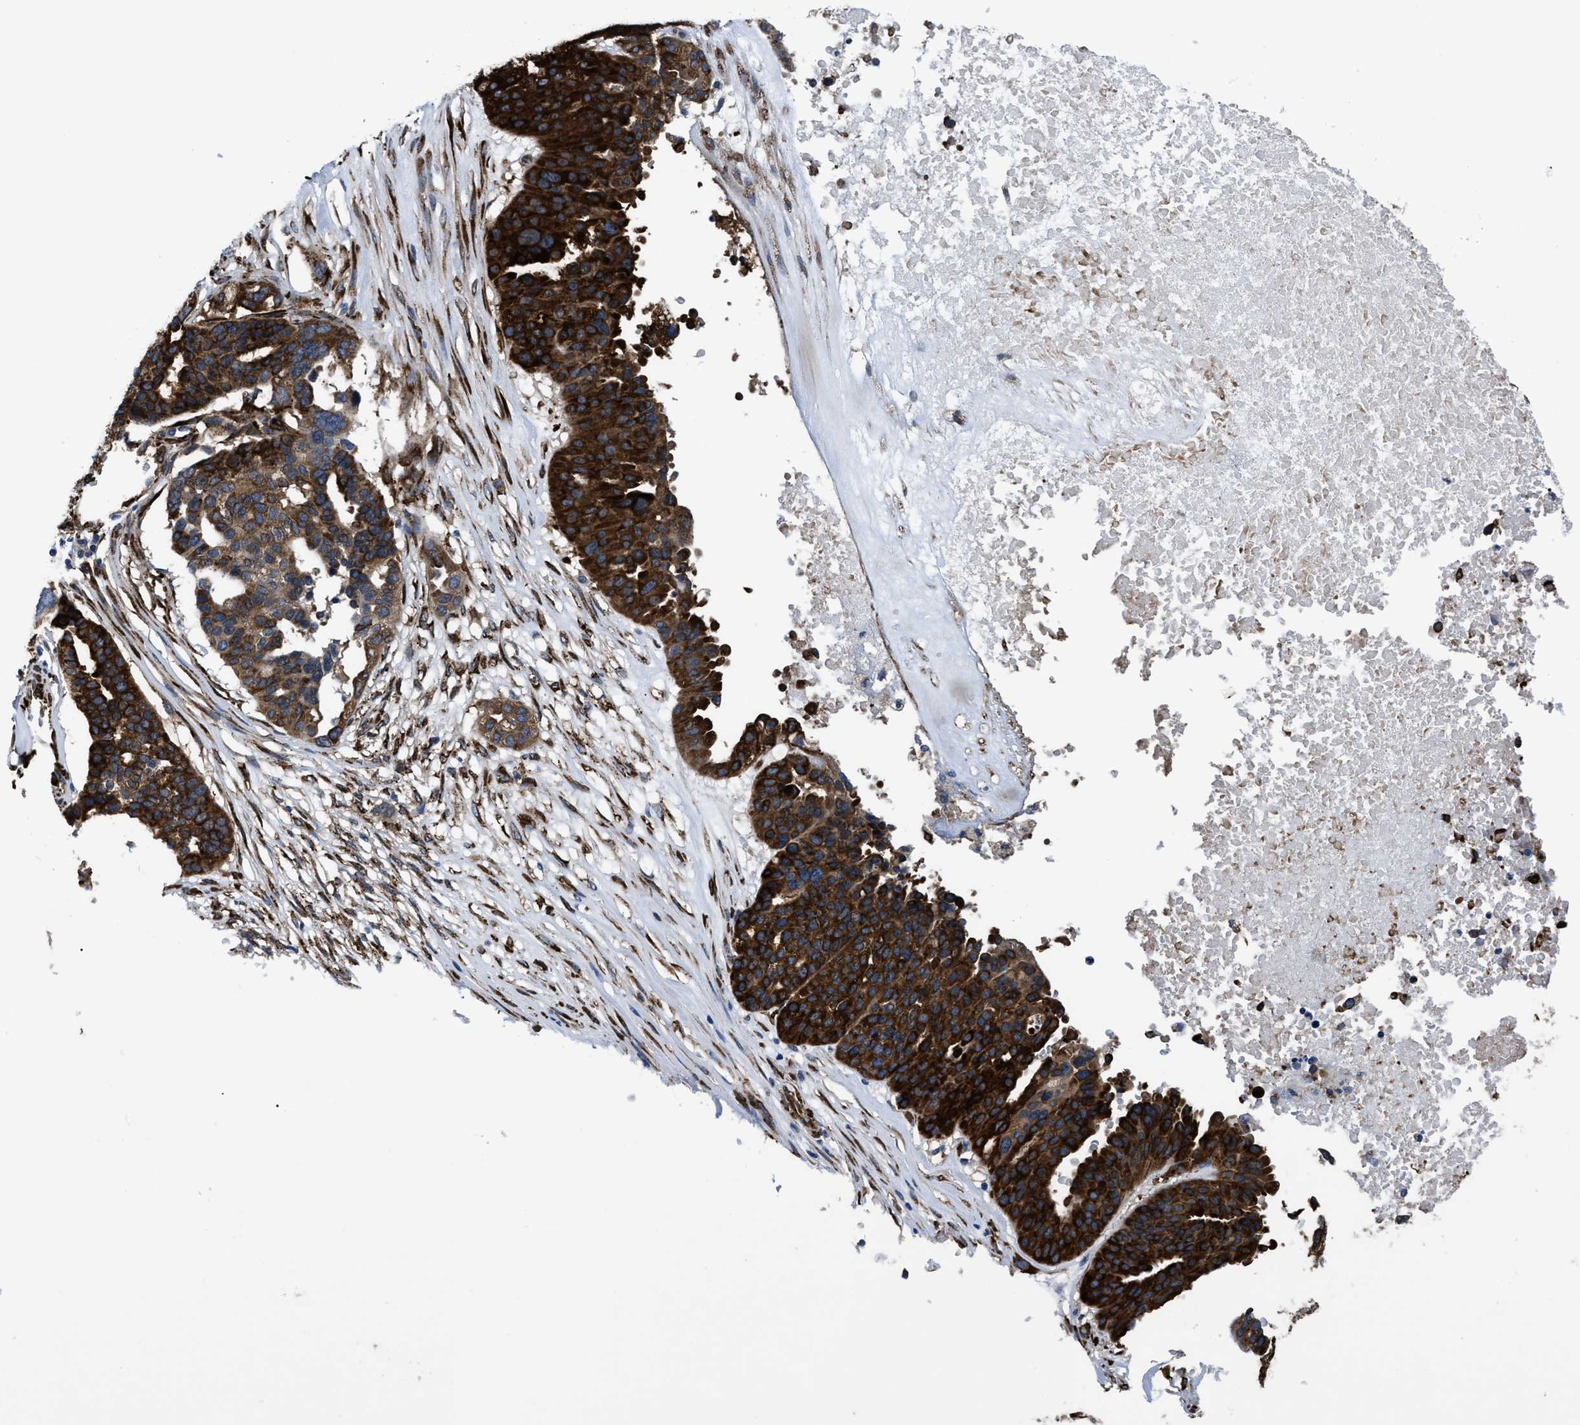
{"staining": {"intensity": "strong", "quantity": ">75%", "location": "cytoplasmic/membranous"}, "tissue": "ovarian cancer", "cell_type": "Tumor cells", "image_type": "cancer", "snomed": [{"axis": "morphology", "description": "Cystadenocarcinoma, serous, NOS"}, {"axis": "topography", "description": "Ovary"}], "caption": "Immunohistochemistry (IHC) (DAB (3,3'-diaminobenzidine)) staining of human ovarian cancer shows strong cytoplasmic/membranous protein staining in approximately >75% of tumor cells. The staining was performed using DAB, with brown indicating positive protein expression. Nuclei are stained blue with hematoxylin.", "gene": "SQLE", "patient": {"sex": "female", "age": 59}}